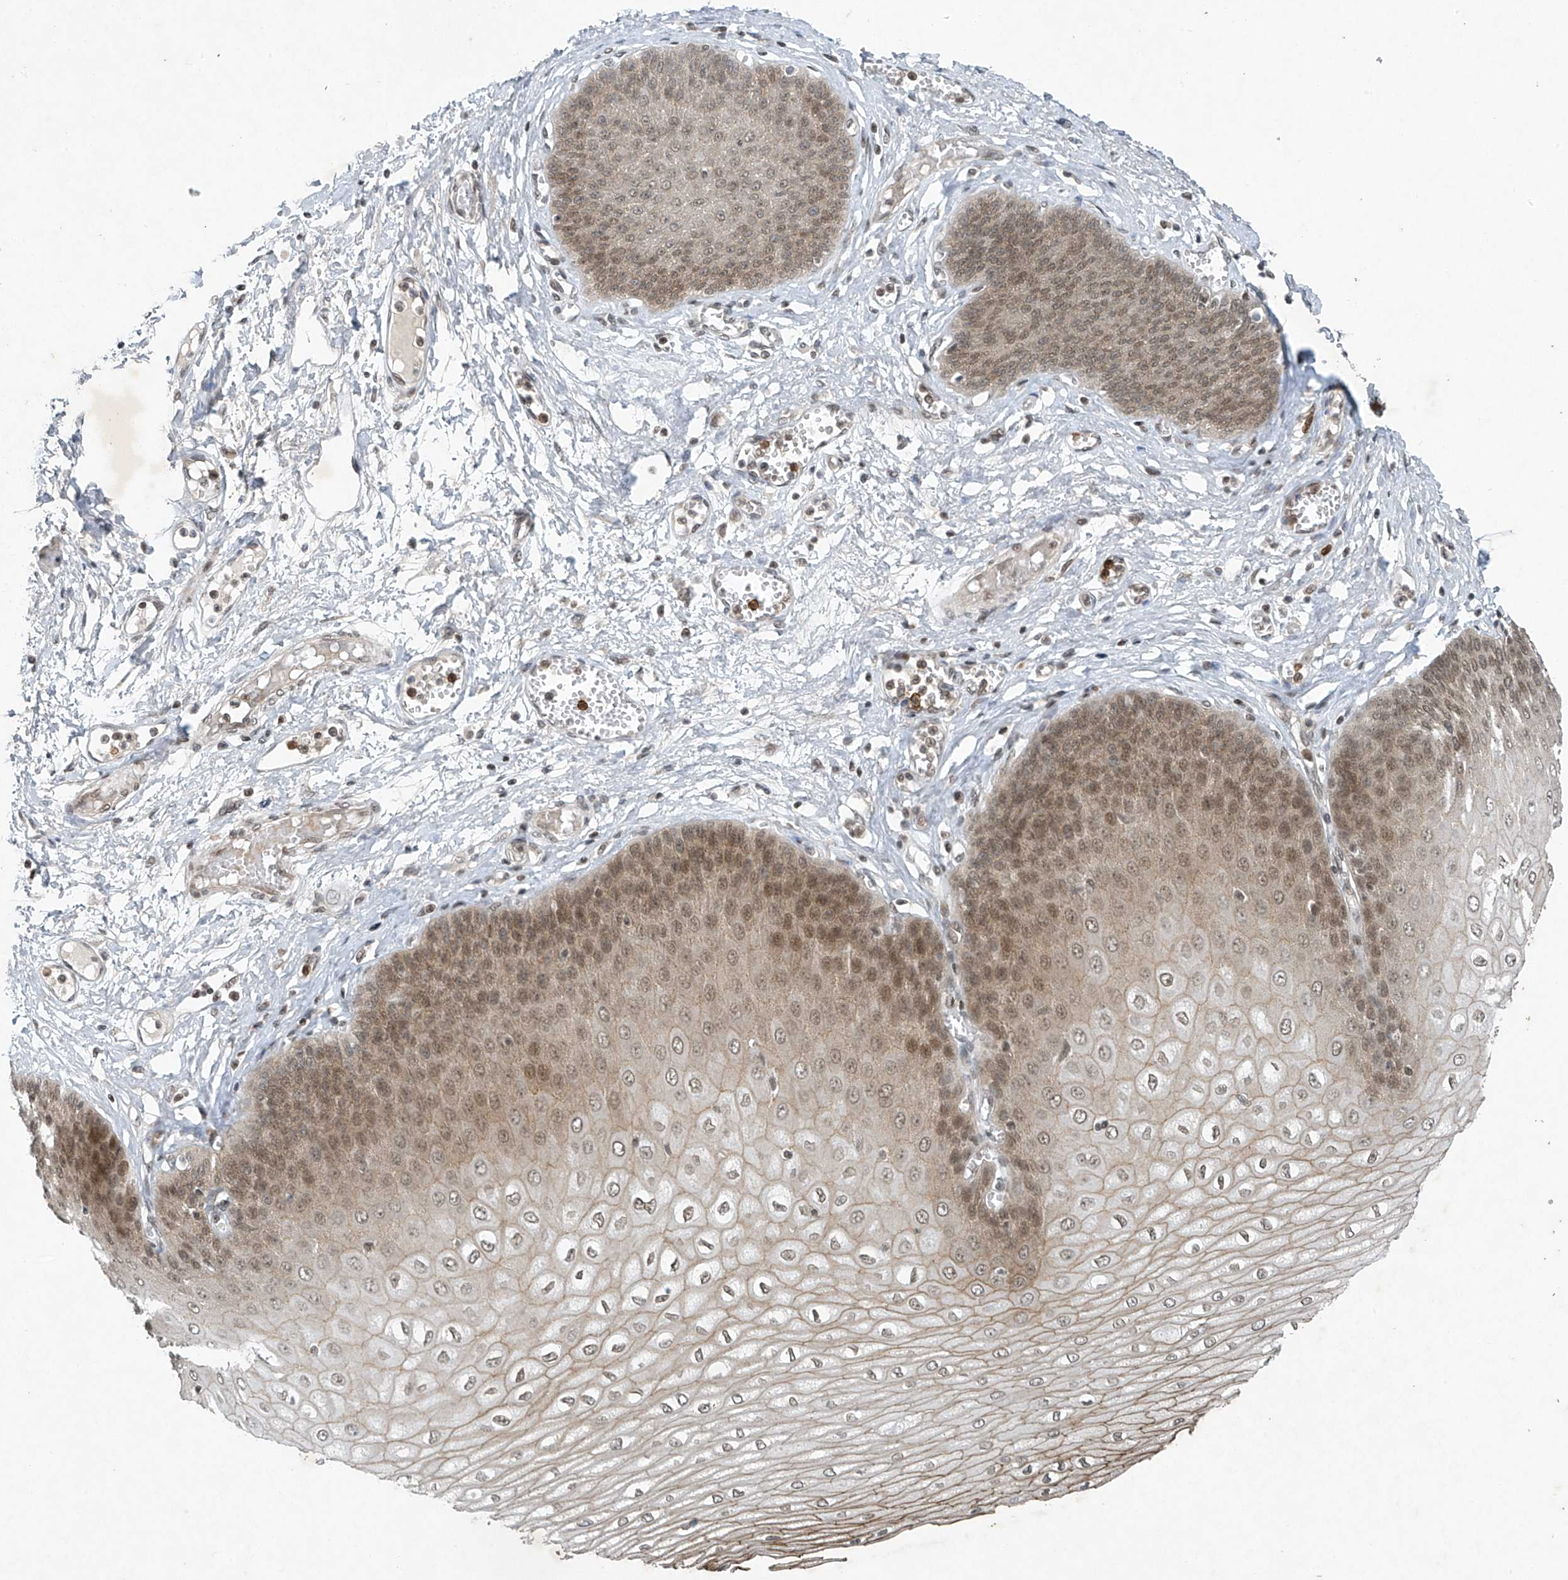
{"staining": {"intensity": "moderate", "quantity": ">75%", "location": "cytoplasmic/membranous,nuclear"}, "tissue": "esophagus", "cell_type": "Squamous epithelial cells", "image_type": "normal", "snomed": [{"axis": "morphology", "description": "Normal tissue, NOS"}, {"axis": "topography", "description": "Esophagus"}], "caption": "Immunohistochemistry (IHC) photomicrograph of benign esophagus: human esophagus stained using IHC displays medium levels of moderate protein expression localized specifically in the cytoplasmic/membranous,nuclear of squamous epithelial cells, appearing as a cytoplasmic/membranous,nuclear brown color.", "gene": "TAF8", "patient": {"sex": "male", "age": 60}}